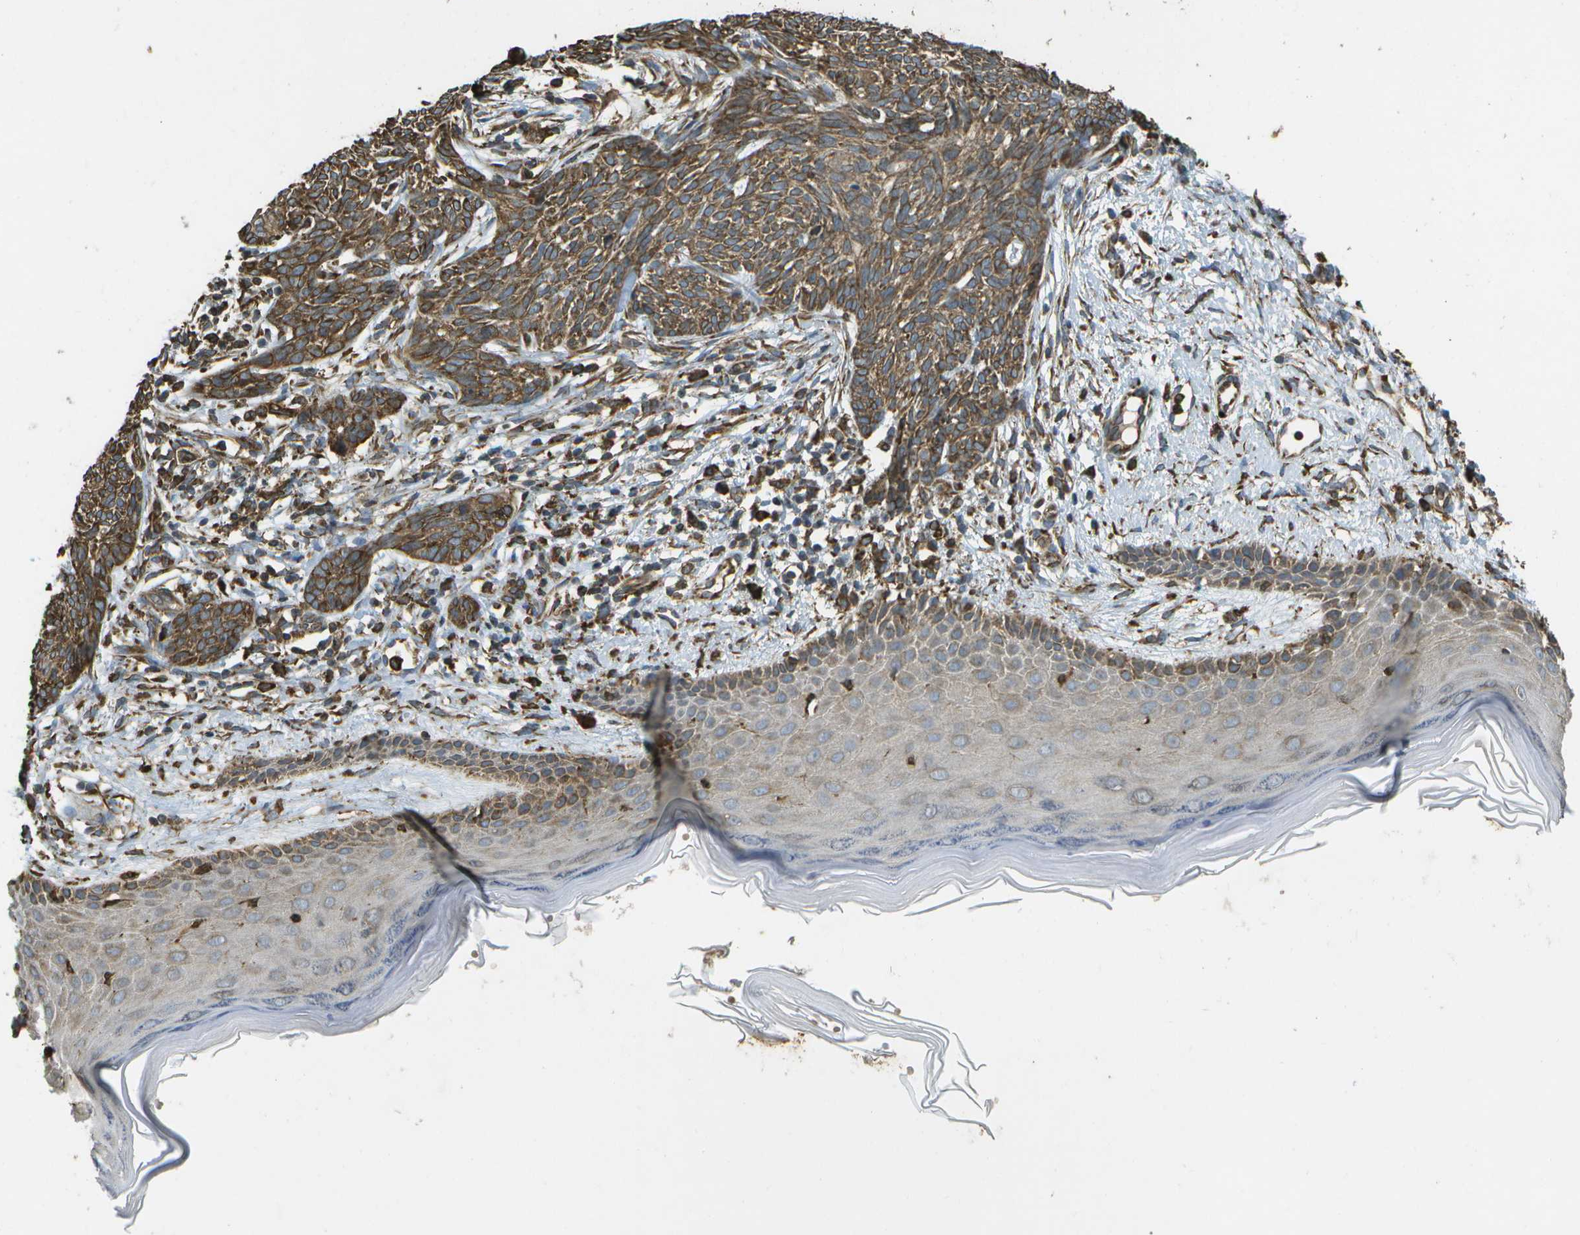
{"staining": {"intensity": "moderate", "quantity": ">75%", "location": "cytoplasmic/membranous"}, "tissue": "skin cancer", "cell_type": "Tumor cells", "image_type": "cancer", "snomed": [{"axis": "morphology", "description": "Basal cell carcinoma"}, {"axis": "topography", "description": "Skin"}], "caption": "Tumor cells demonstrate medium levels of moderate cytoplasmic/membranous positivity in about >75% of cells in human skin basal cell carcinoma.", "gene": "PDIA4", "patient": {"sex": "female", "age": 59}}